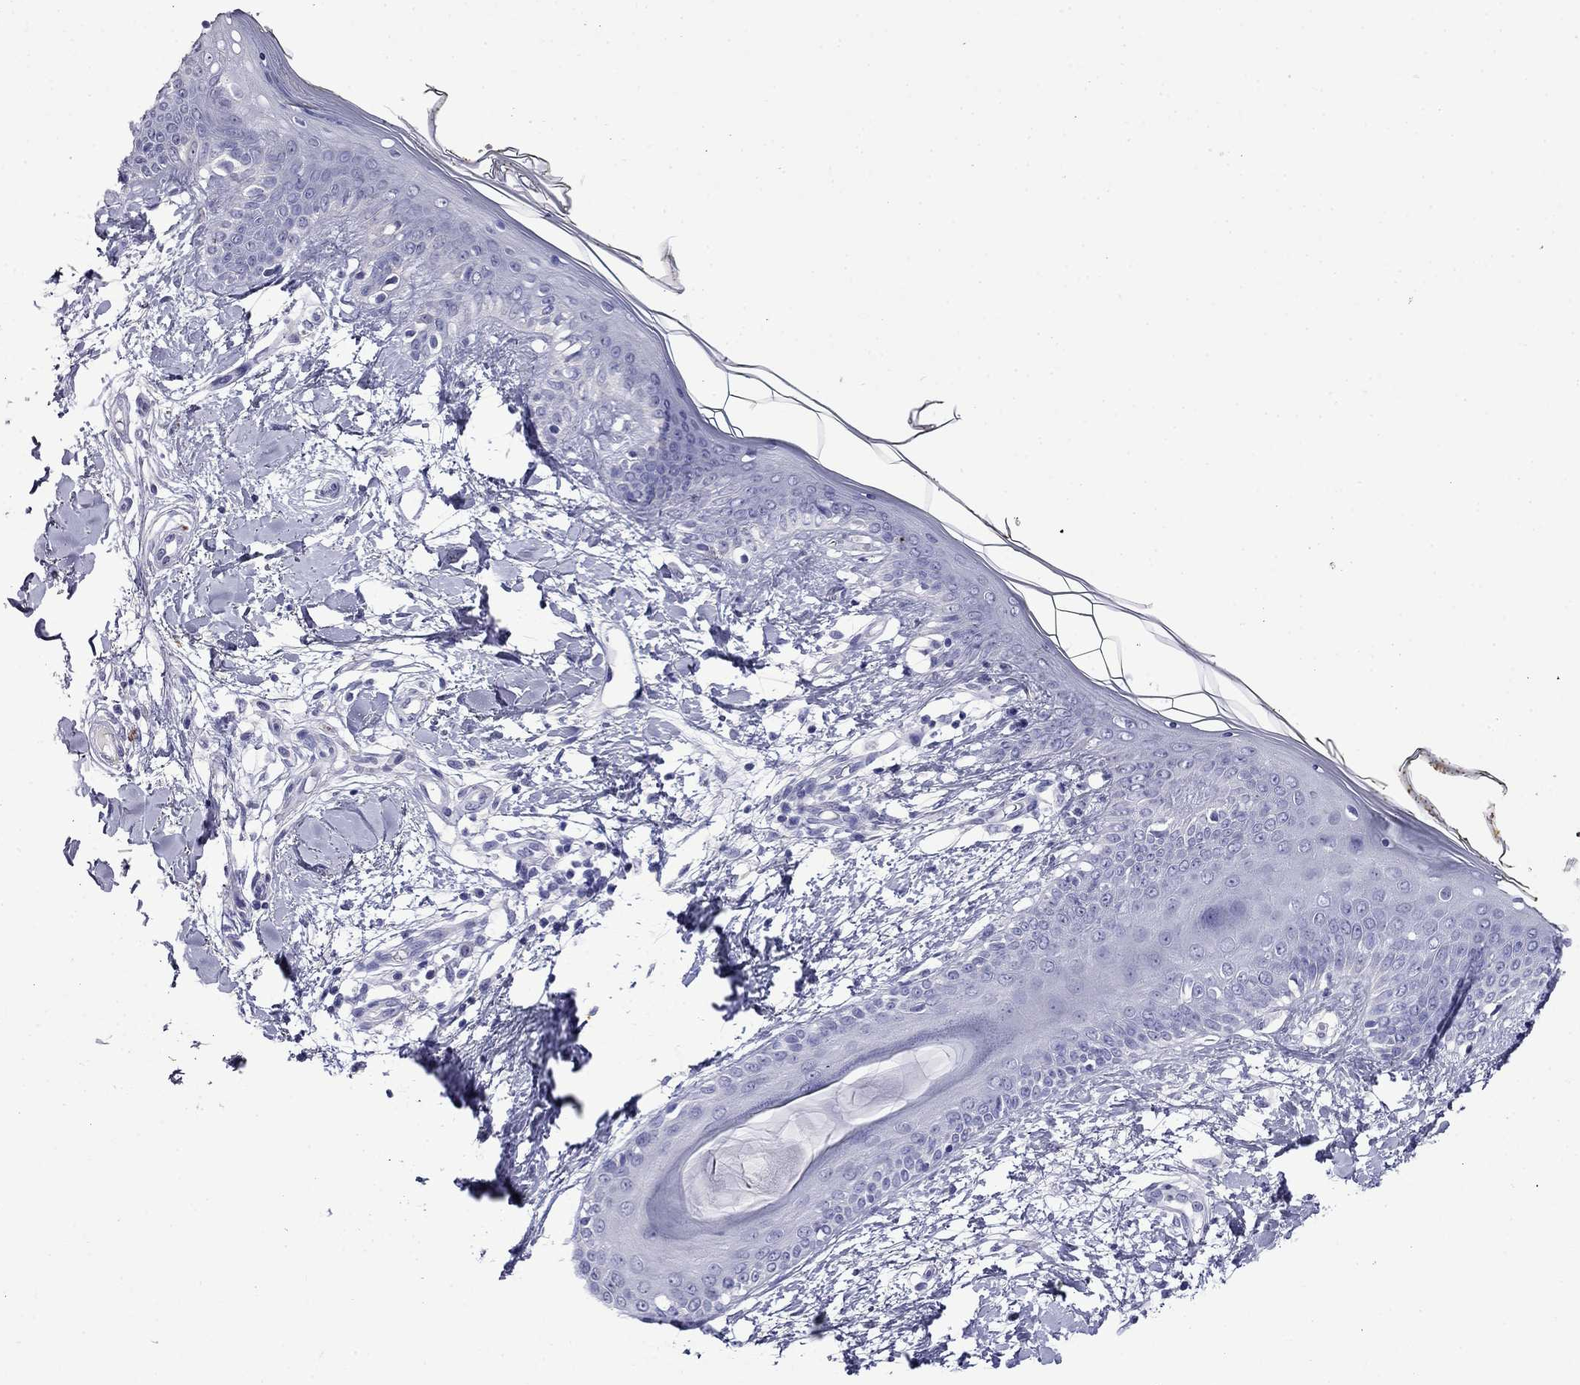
{"staining": {"intensity": "negative", "quantity": "none", "location": "none"}, "tissue": "skin", "cell_type": "Fibroblasts", "image_type": "normal", "snomed": [{"axis": "morphology", "description": "Normal tissue, NOS"}, {"axis": "topography", "description": "Skin"}], "caption": "Immunohistochemical staining of benign skin displays no significant staining in fibroblasts.", "gene": "MYO15A", "patient": {"sex": "female", "age": 34}}